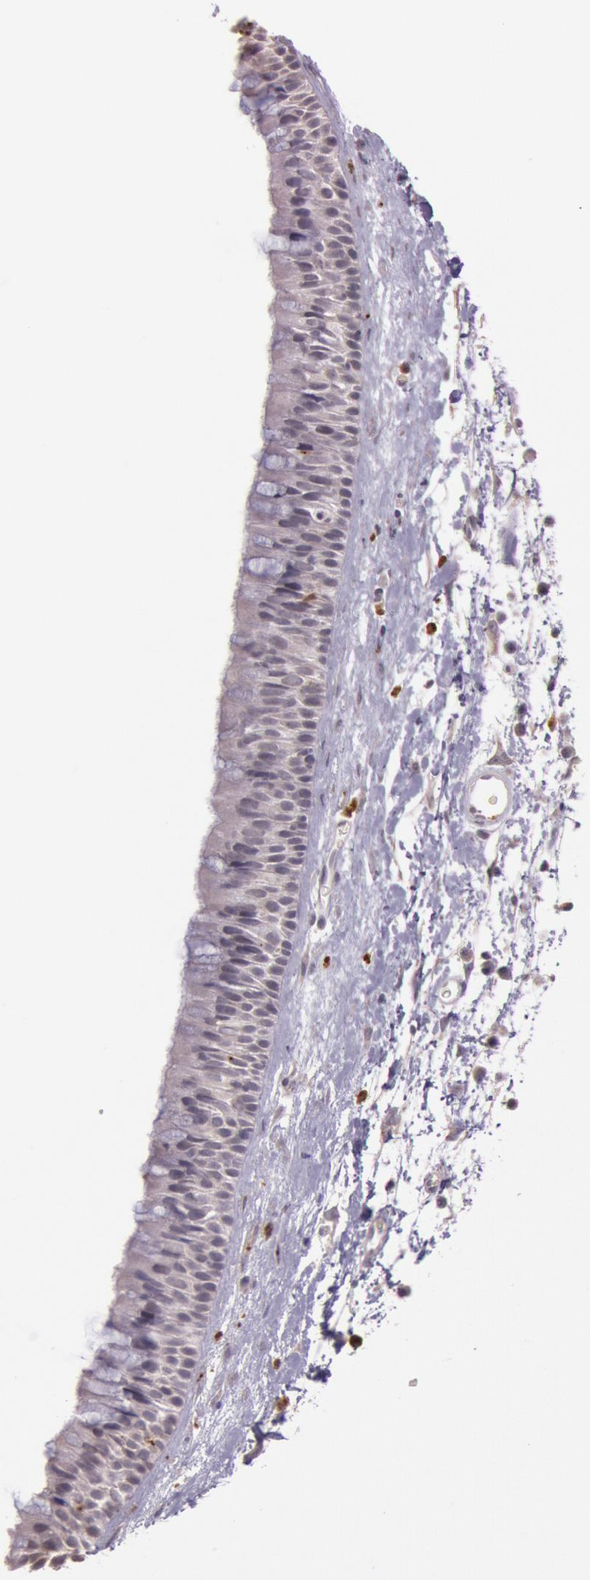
{"staining": {"intensity": "negative", "quantity": "none", "location": "none"}, "tissue": "nasopharynx", "cell_type": "Respiratory epithelial cells", "image_type": "normal", "snomed": [{"axis": "morphology", "description": "Normal tissue, NOS"}, {"axis": "topography", "description": "Nasopharynx"}], "caption": "An immunohistochemistry image of unremarkable nasopharynx is shown. There is no staining in respiratory epithelial cells of nasopharynx. (DAB (3,3'-diaminobenzidine) immunohistochemistry (IHC) visualized using brightfield microscopy, high magnification).", "gene": "KDM6A", "patient": {"sex": "male", "age": 13}}